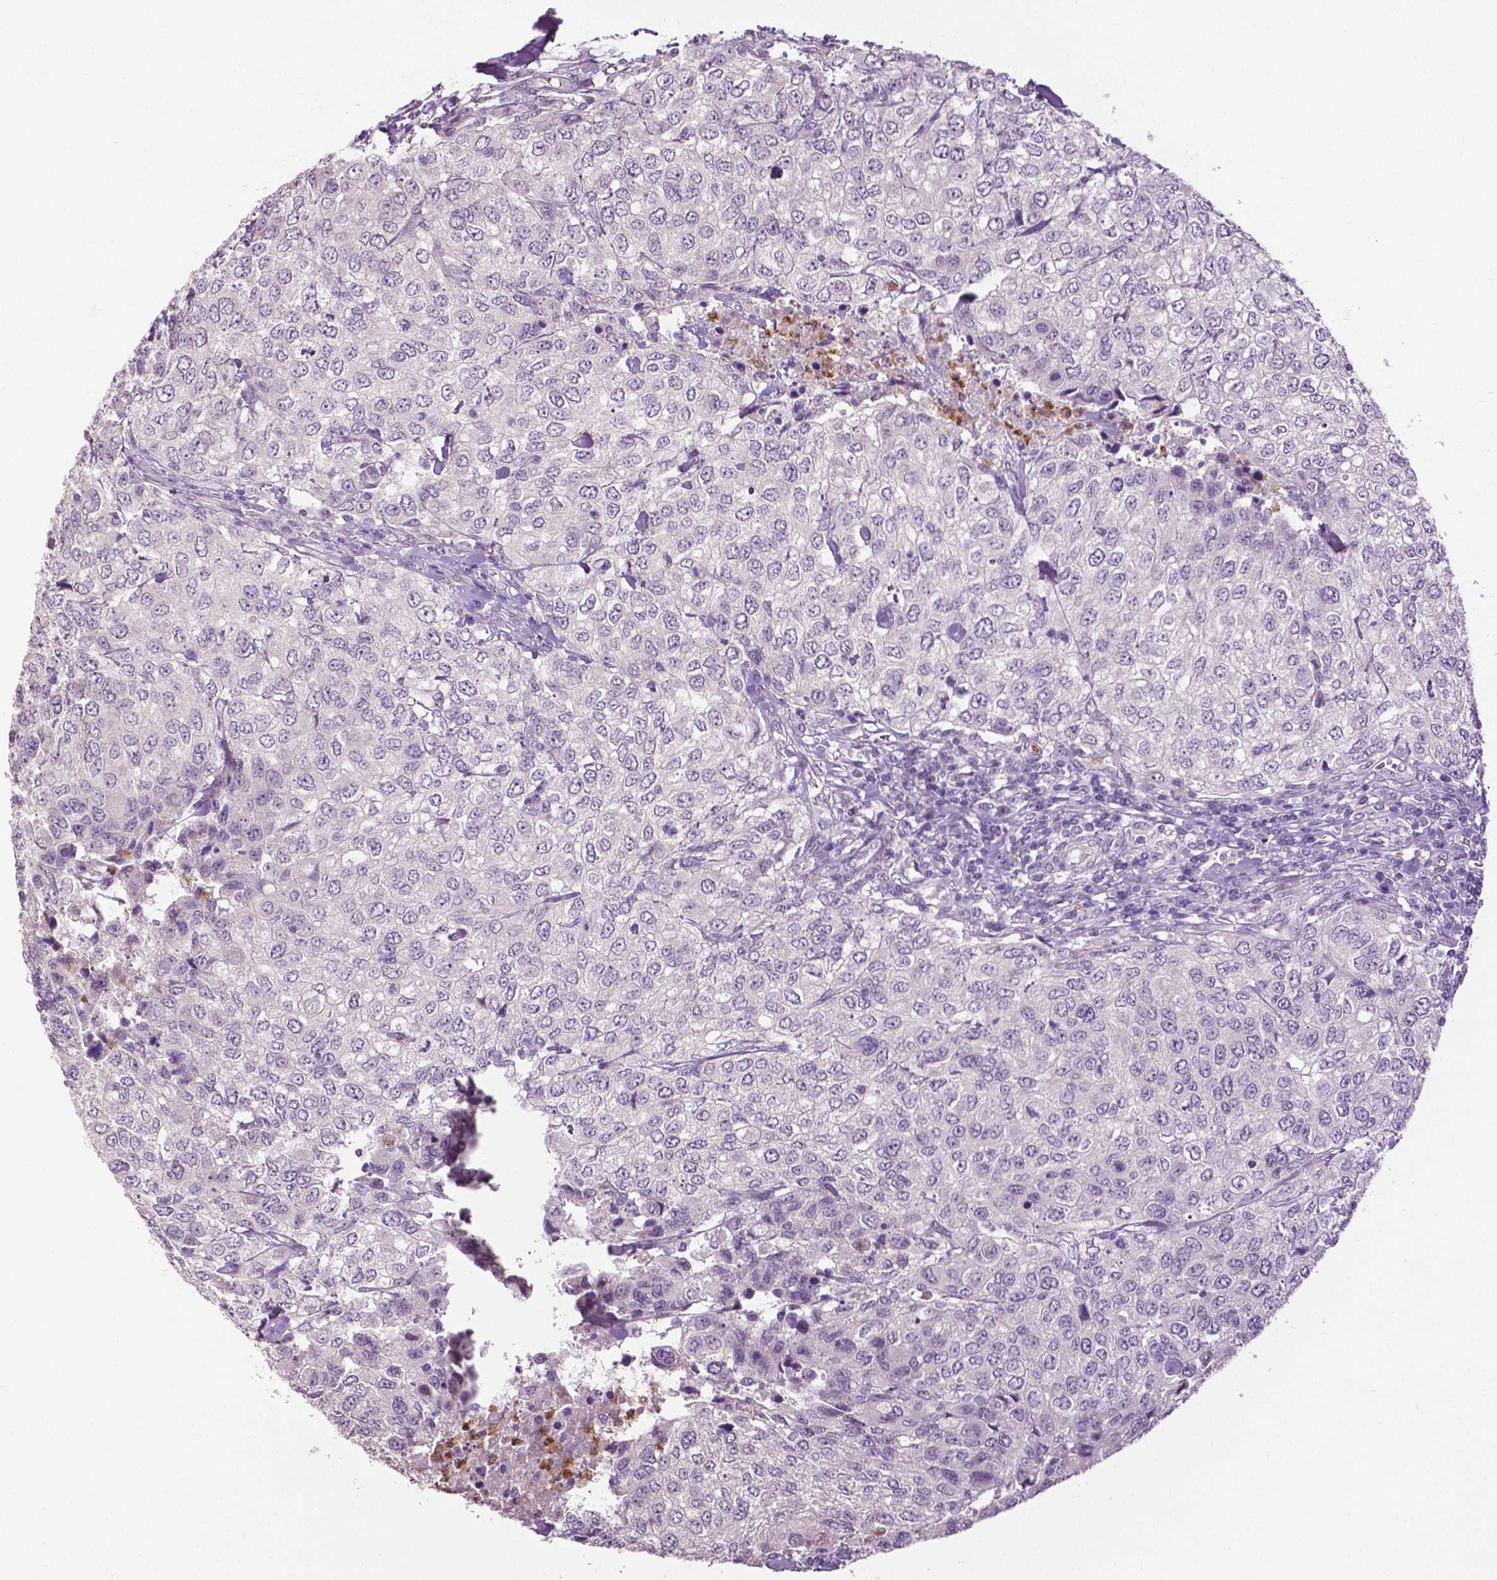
{"staining": {"intensity": "negative", "quantity": "none", "location": "none"}, "tissue": "urothelial cancer", "cell_type": "Tumor cells", "image_type": "cancer", "snomed": [{"axis": "morphology", "description": "Urothelial carcinoma, High grade"}, {"axis": "topography", "description": "Urinary bladder"}], "caption": "This is an IHC image of high-grade urothelial carcinoma. There is no positivity in tumor cells.", "gene": "PTPN5", "patient": {"sex": "female", "age": 78}}